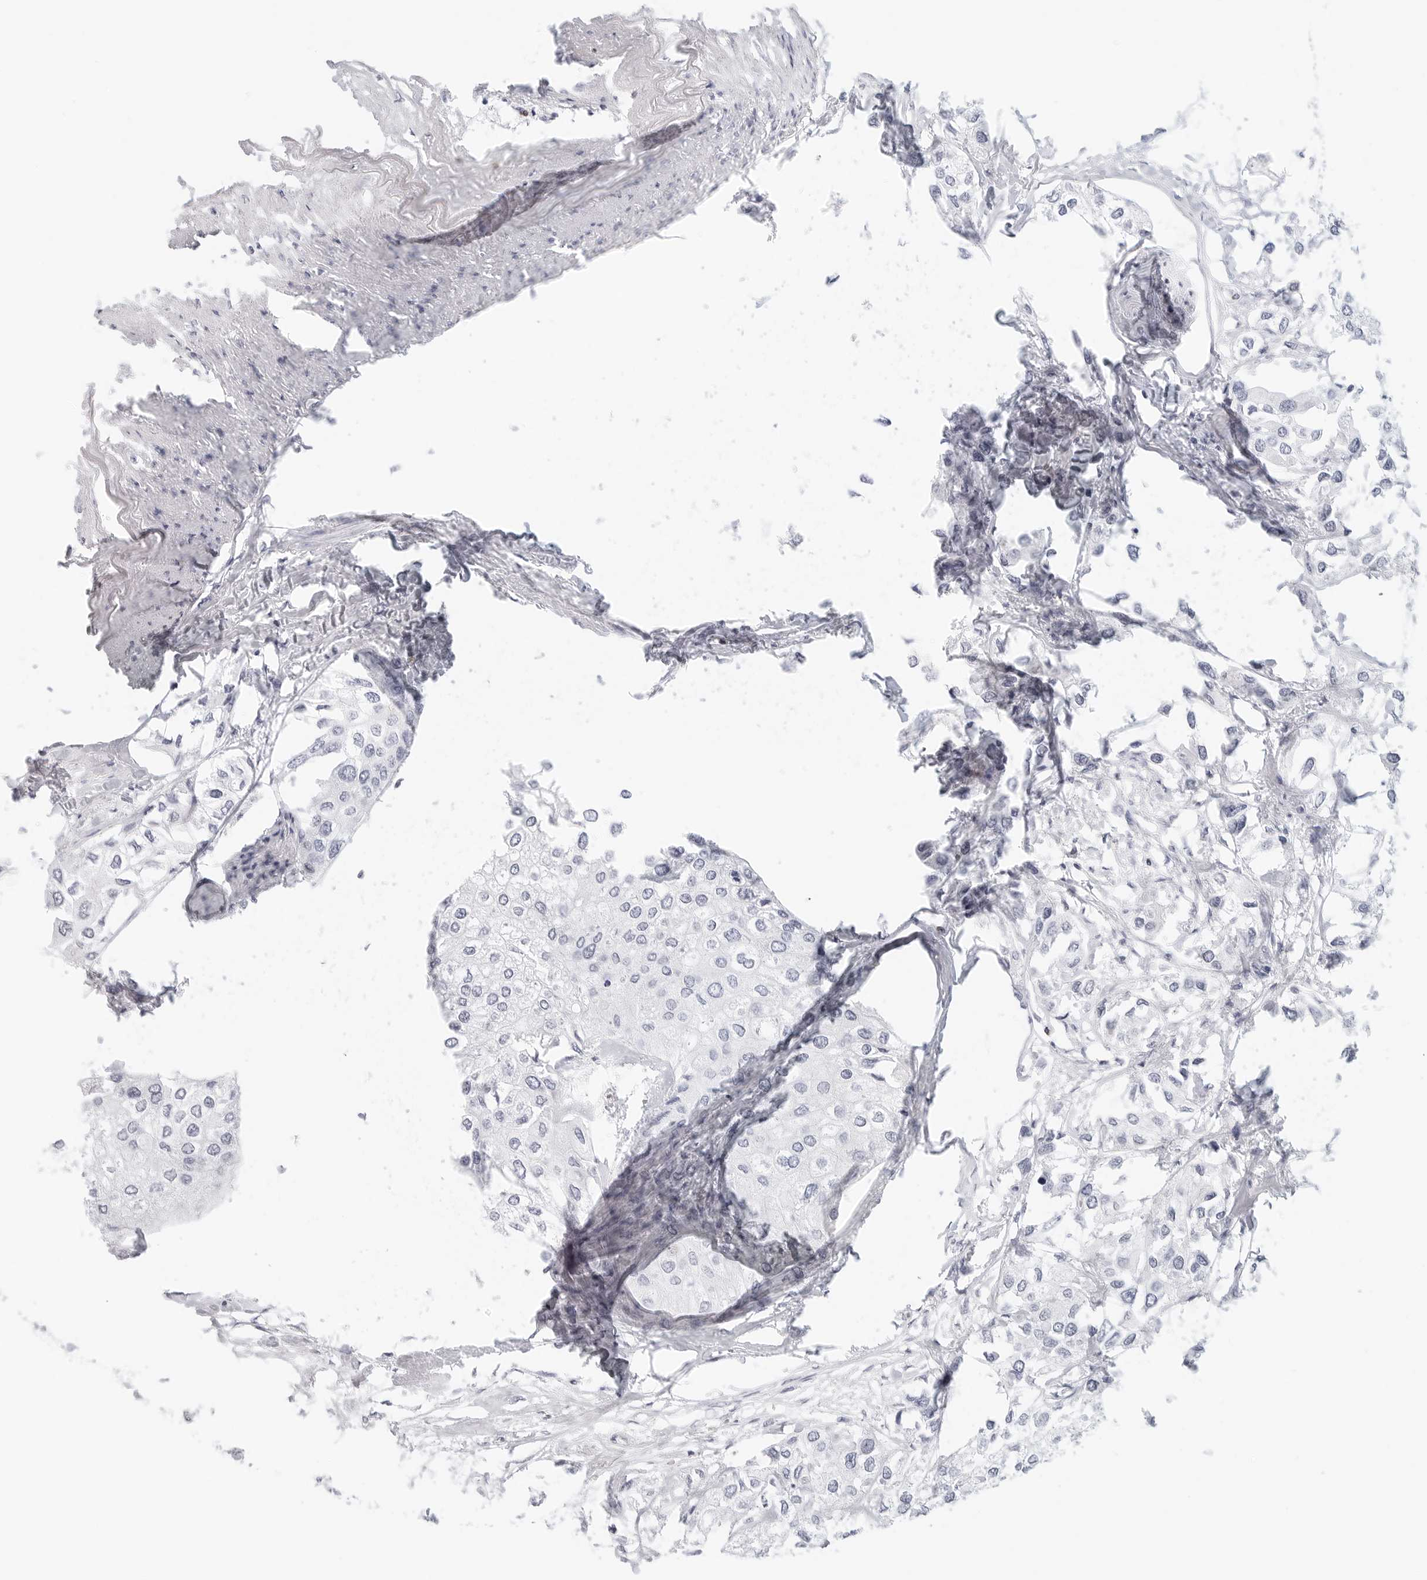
{"staining": {"intensity": "negative", "quantity": "none", "location": "none"}, "tissue": "urothelial cancer", "cell_type": "Tumor cells", "image_type": "cancer", "snomed": [{"axis": "morphology", "description": "Urothelial carcinoma, High grade"}, {"axis": "topography", "description": "Urinary bladder"}], "caption": "The immunohistochemistry histopathology image has no significant staining in tumor cells of urothelial cancer tissue.", "gene": "SLC9A3R1", "patient": {"sex": "male", "age": 64}}